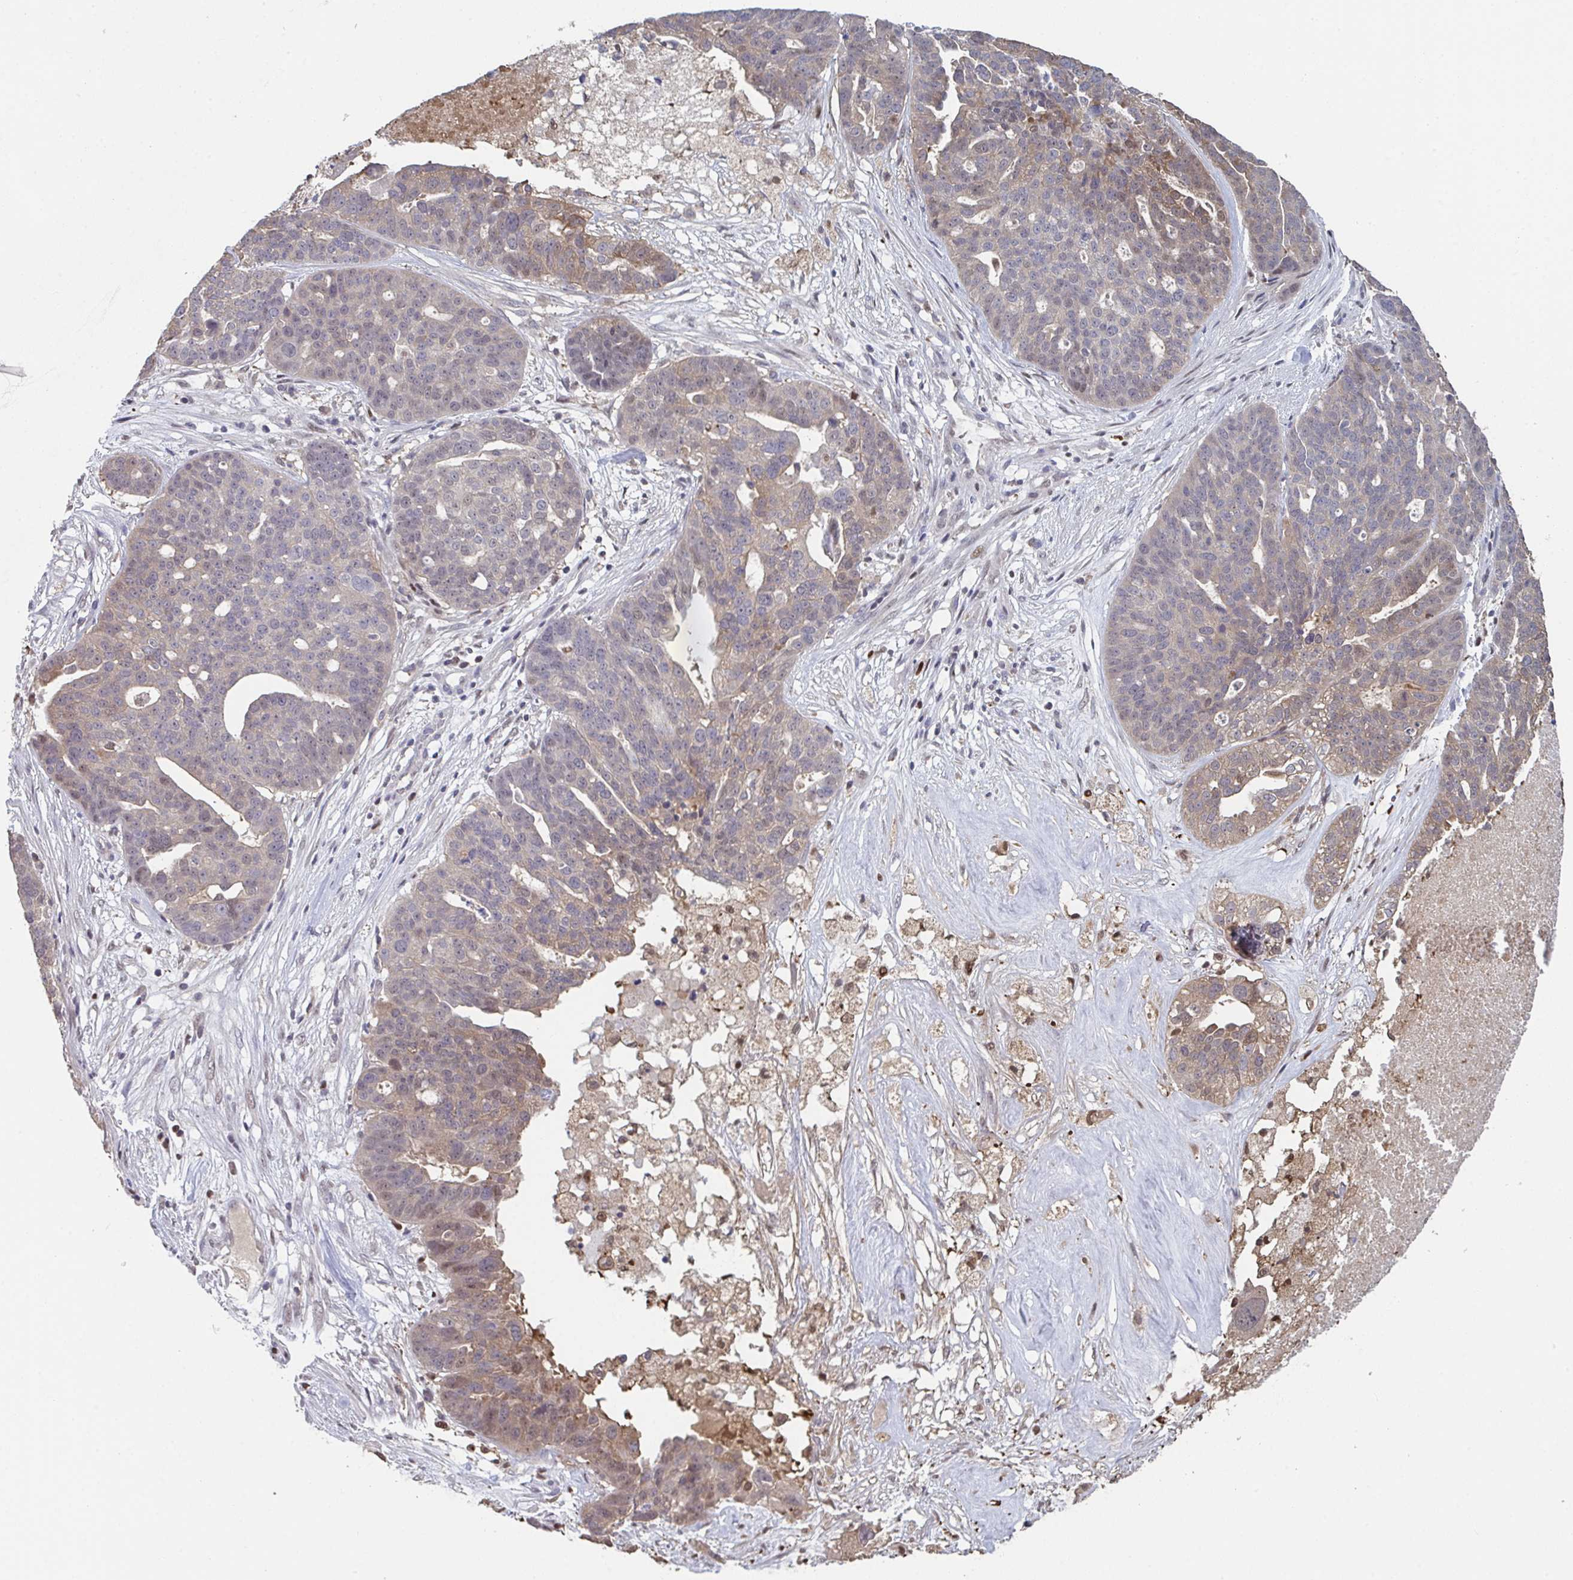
{"staining": {"intensity": "weak", "quantity": "25%-75%", "location": "cytoplasmic/membranous"}, "tissue": "ovarian cancer", "cell_type": "Tumor cells", "image_type": "cancer", "snomed": [{"axis": "morphology", "description": "Cystadenocarcinoma, serous, NOS"}, {"axis": "topography", "description": "Ovary"}], "caption": "Immunohistochemical staining of human ovarian cancer (serous cystadenocarcinoma) reveals low levels of weak cytoplasmic/membranous positivity in approximately 25%-75% of tumor cells. (IHC, brightfield microscopy, high magnification).", "gene": "ACD", "patient": {"sex": "female", "age": 59}}